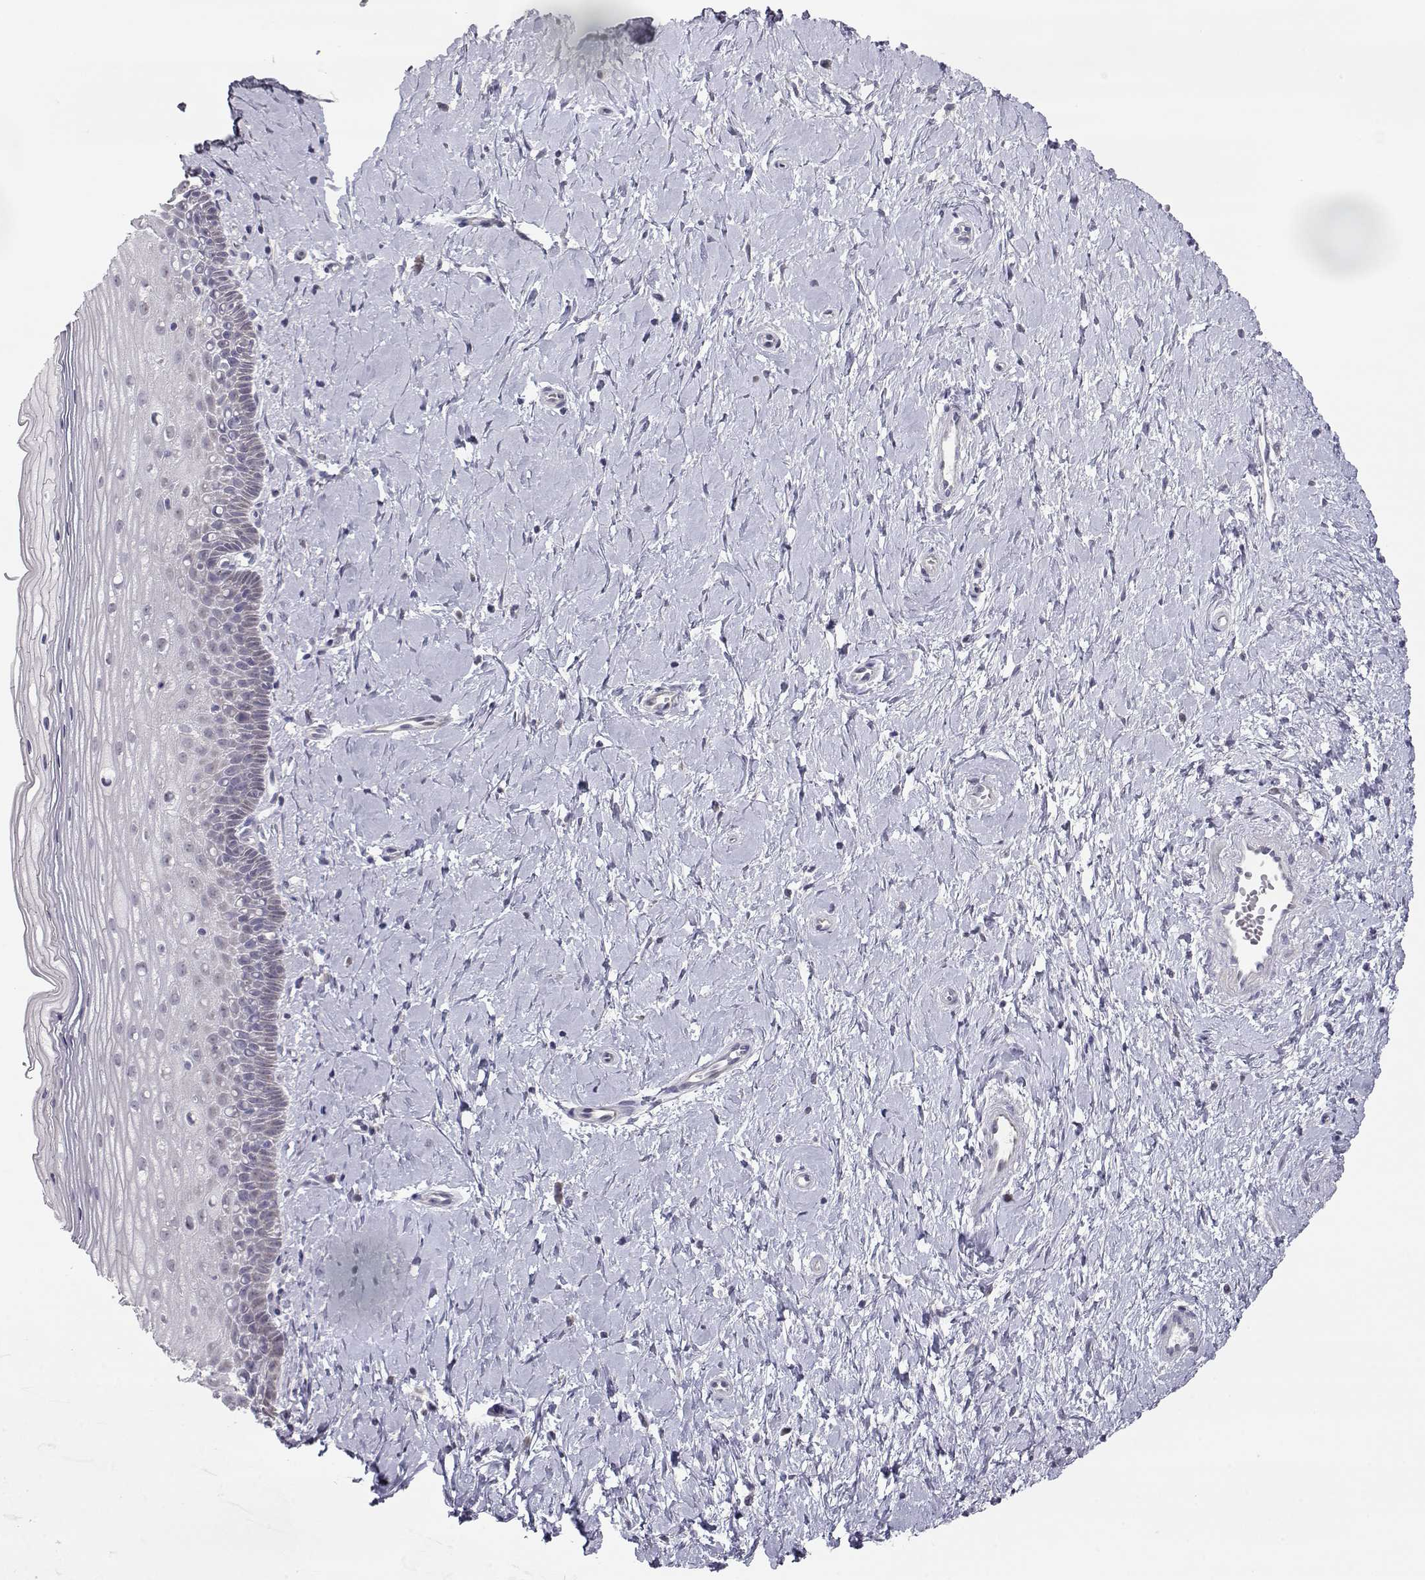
{"staining": {"intensity": "negative", "quantity": "none", "location": "none"}, "tissue": "cervix", "cell_type": "Glandular cells", "image_type": "normal", "snomed": [{"axis": "morphology", "description": "Normal tissue, NOS"}, {"axis": "topography", "description": "Cervix"}], "caption": "Human cervix stained for a protein using immunohistochemistry exhibits no positivity in glandular cells.", "gene": "NPVF", "patient": {"sex": "female", "age": 37}}